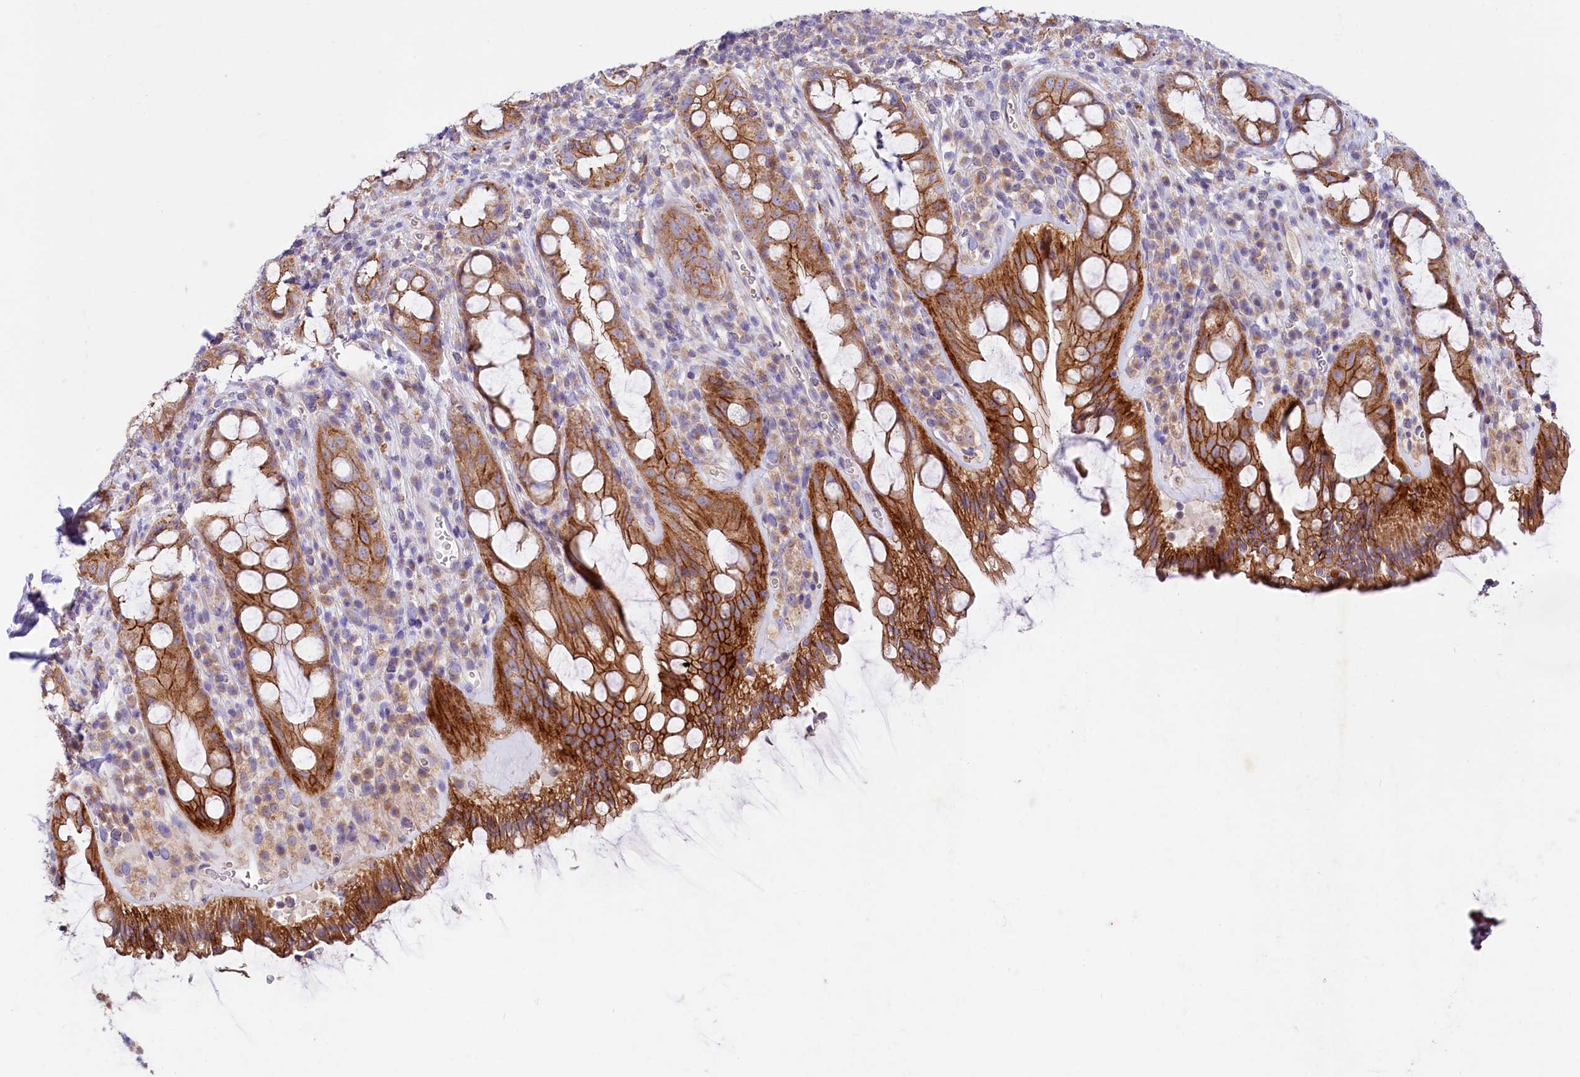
{"staining": {"intensity": "strong", "quantity": ">75%", "location": "cytoplasmic/membranous"}, "tissue": "rectum", "cell_type": "Glandular cells", "image_type": "normal", "snomed": [{"axis": "morphology", "description": "Normal tissue, NOS"}, {"axis": "topography", "description": "Rectum"}], "caption": "IHC micrograph of unremarkable rectum: rectum stained using immunohistochemistry displays high levels of strong protein expression localized specifically in the cytoplasmic/membranous of glandular cells, appearing as a cytoplasmic/membranous brown color.", "gene": "SACM1L", "patient": {"sex": "female", "age": 57}}